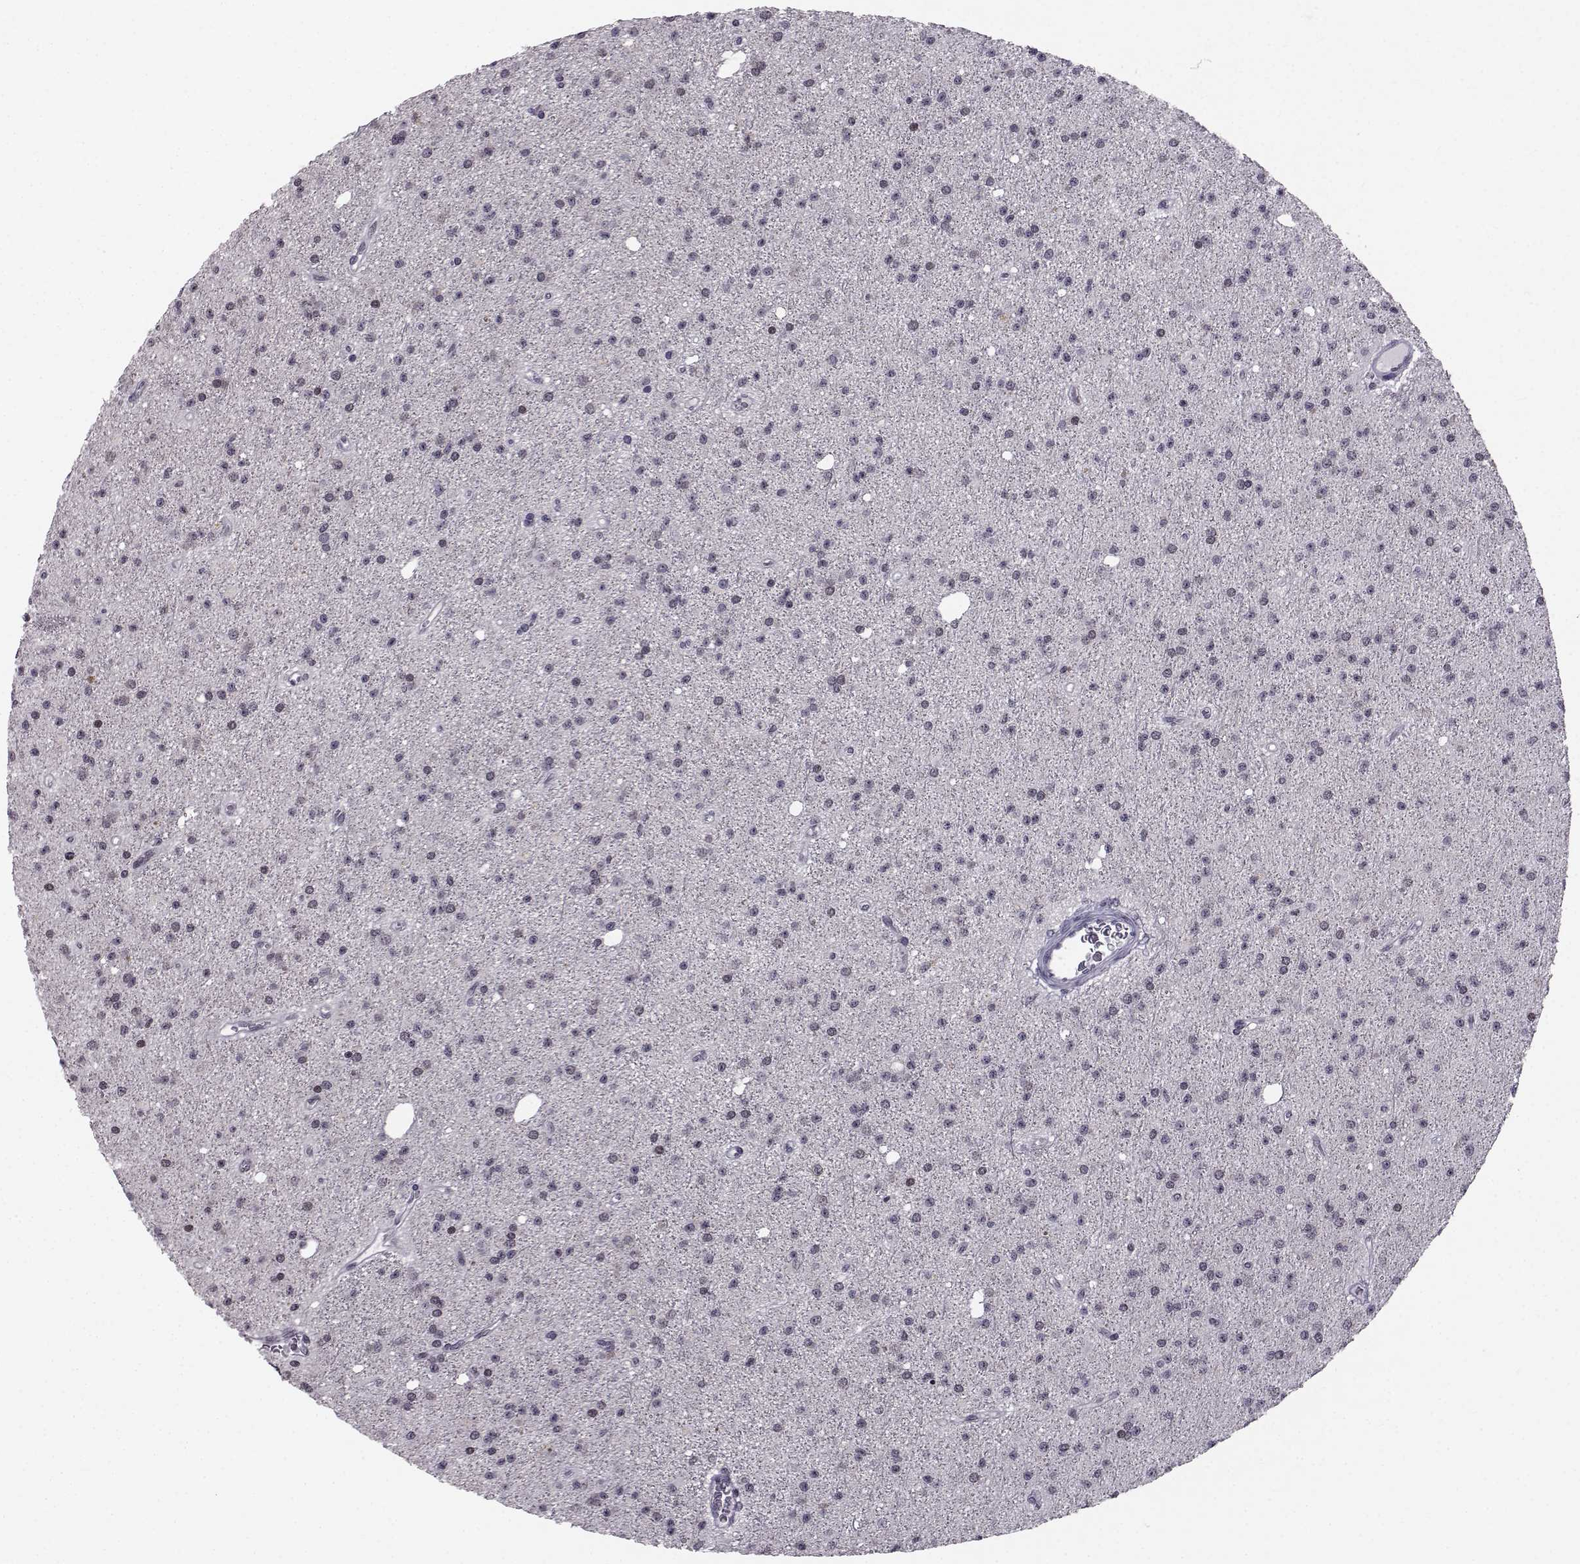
{"staining": {"intensity": "negative", "quantity": "none", "location": "none"}, "tissue": "glioma", "cell_type": "Tumor cells", "image_type": "cancer", "snomed": [{"axis": "morphology", "description": "Glioma, malignant, Low grade"}, {"axis": "topography", "description": "Brain"}], "caption": "Tumor cells are negative for brown protein staining in malignant low-grade glioma.", "gene": "MARCHF4", "patient": {"sex": "male", "age": 27}}